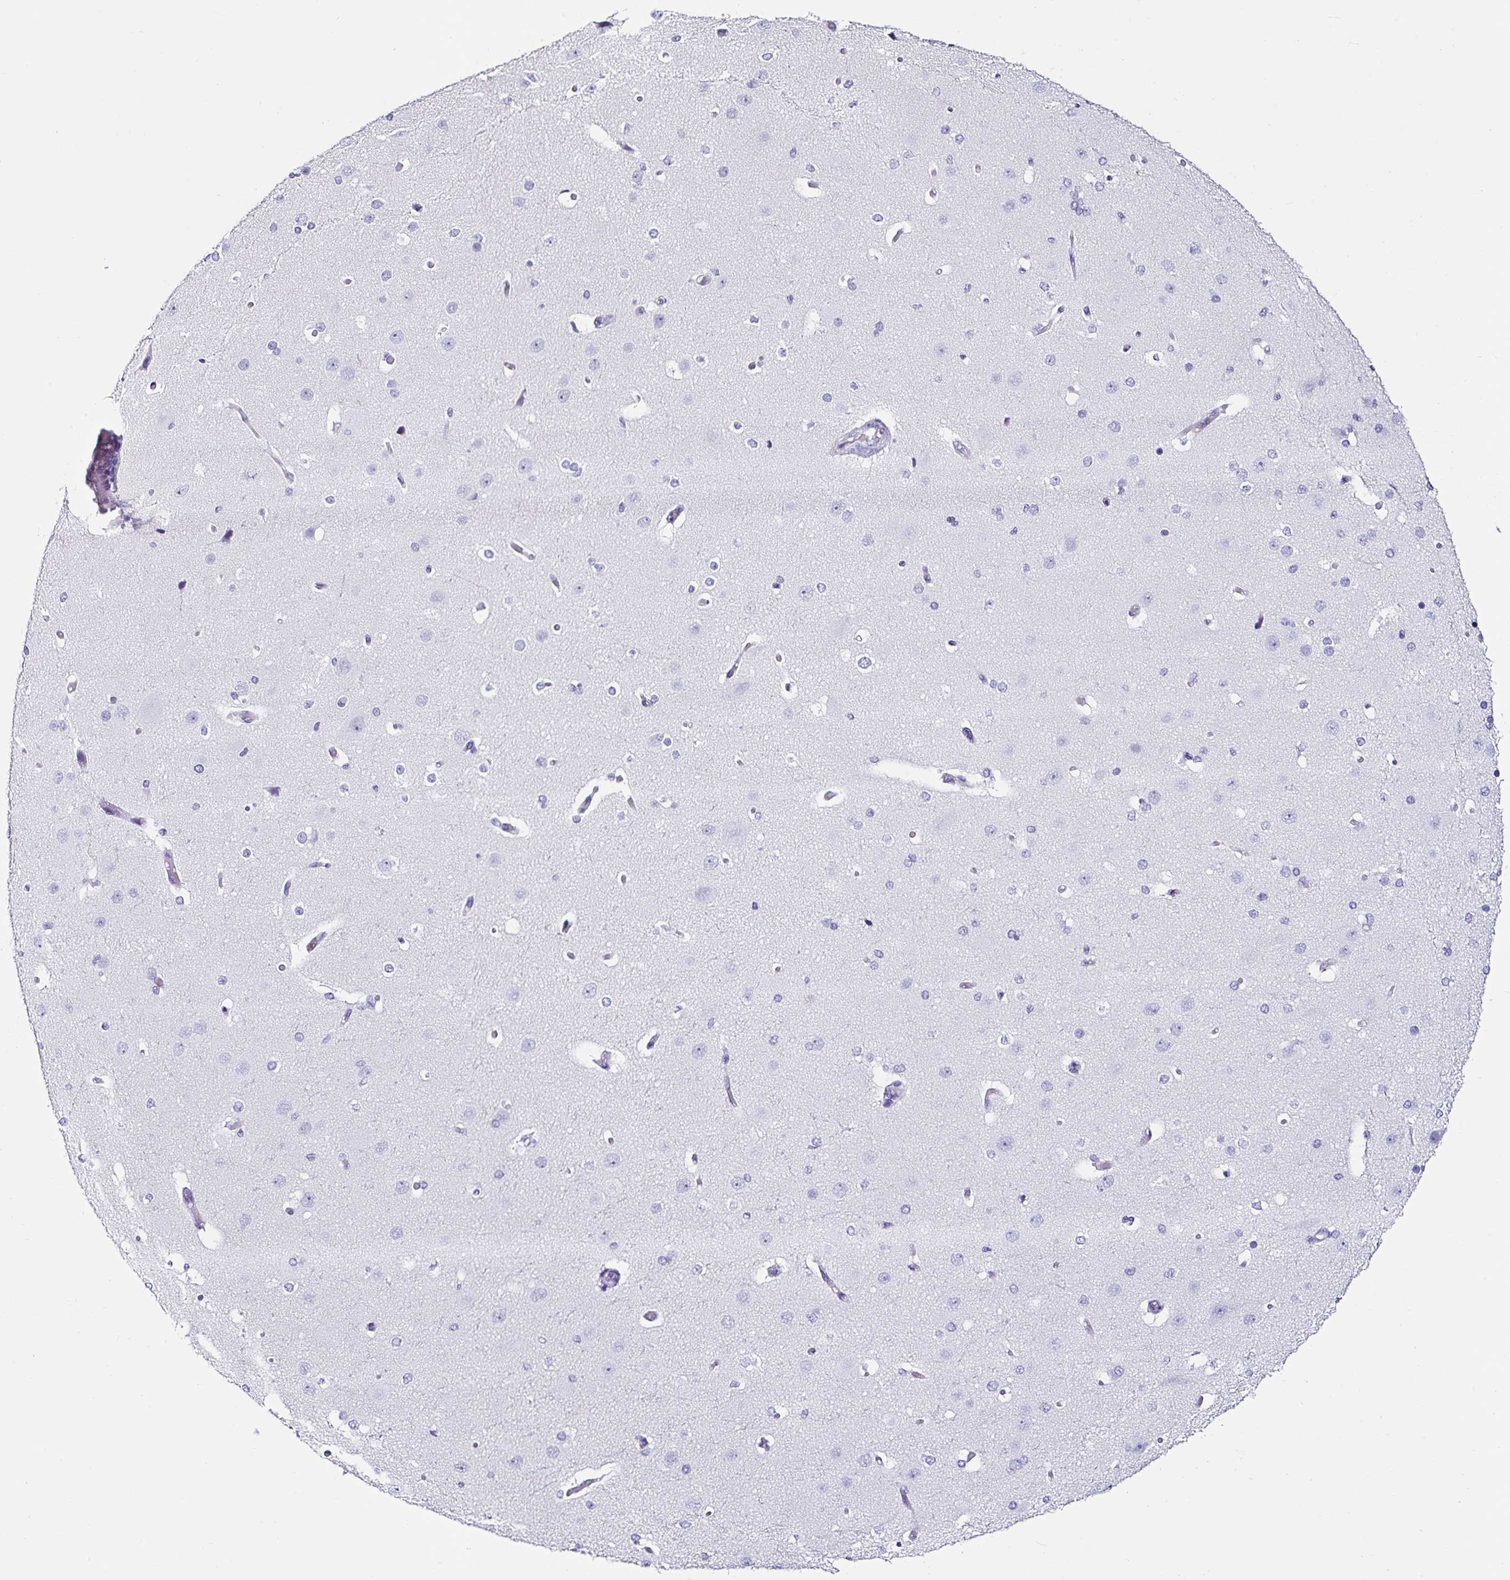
{"staining": {"intensity": "negative", "quantity": "none", "location": "none"}, "tissue": "cerebral cortex", "cell_type": "Endothelial cells", "image_type": "normal", "snomed": [{"axis": "morphology", "description": "Normal tissue, NOS"}, {"axis": "morphology", "description": "Inflammation, NOS"}, {"axis": "topography", "description": "Cerebral cortex"}], "caption": "A high-resolution image shows IHC staining of normal cerebral cortex, which displays no significant staining in endothelial cells.", "gene": "TMPRSS11E", "patient": {"sex": "male", "age": 6}}